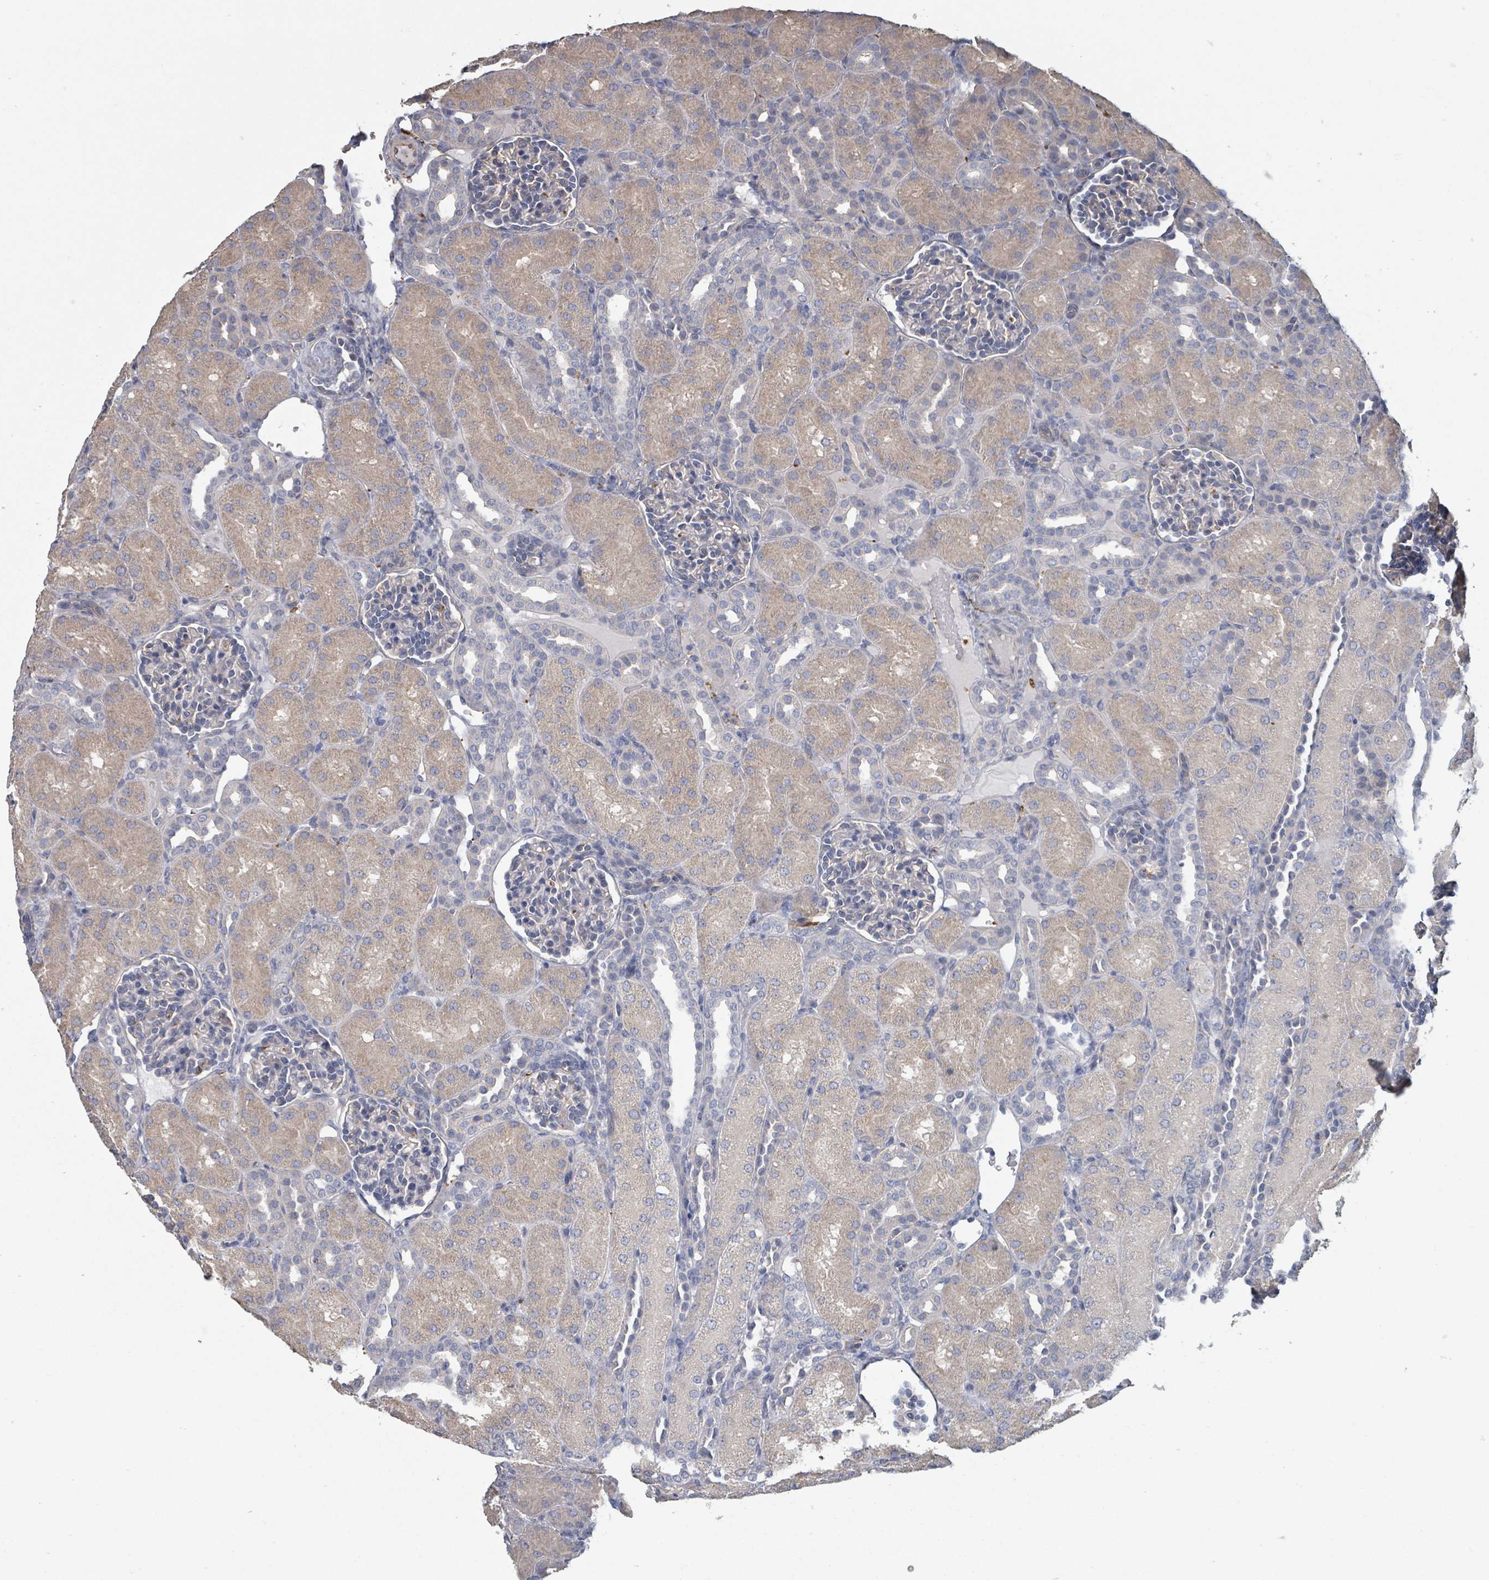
{"staining": {"intensity": "negative", "quantity": "none", "location": "none"}, "tissue": "kidney", "cell_type": "Cells in glomeruli", "image_type": "normal", "snomed": [{"axis": "morphology", "description": "Normal tissue, NOS"}, {"axis": "topography", "description": "Kidney"}], "caption": "This is an immunohistochemistry (IHC) image of unremarkable human kidney. There is no staining in cells in glomeruli.", "gene": "PLAUR", "patient": {"sex": "male", "age": 1}}